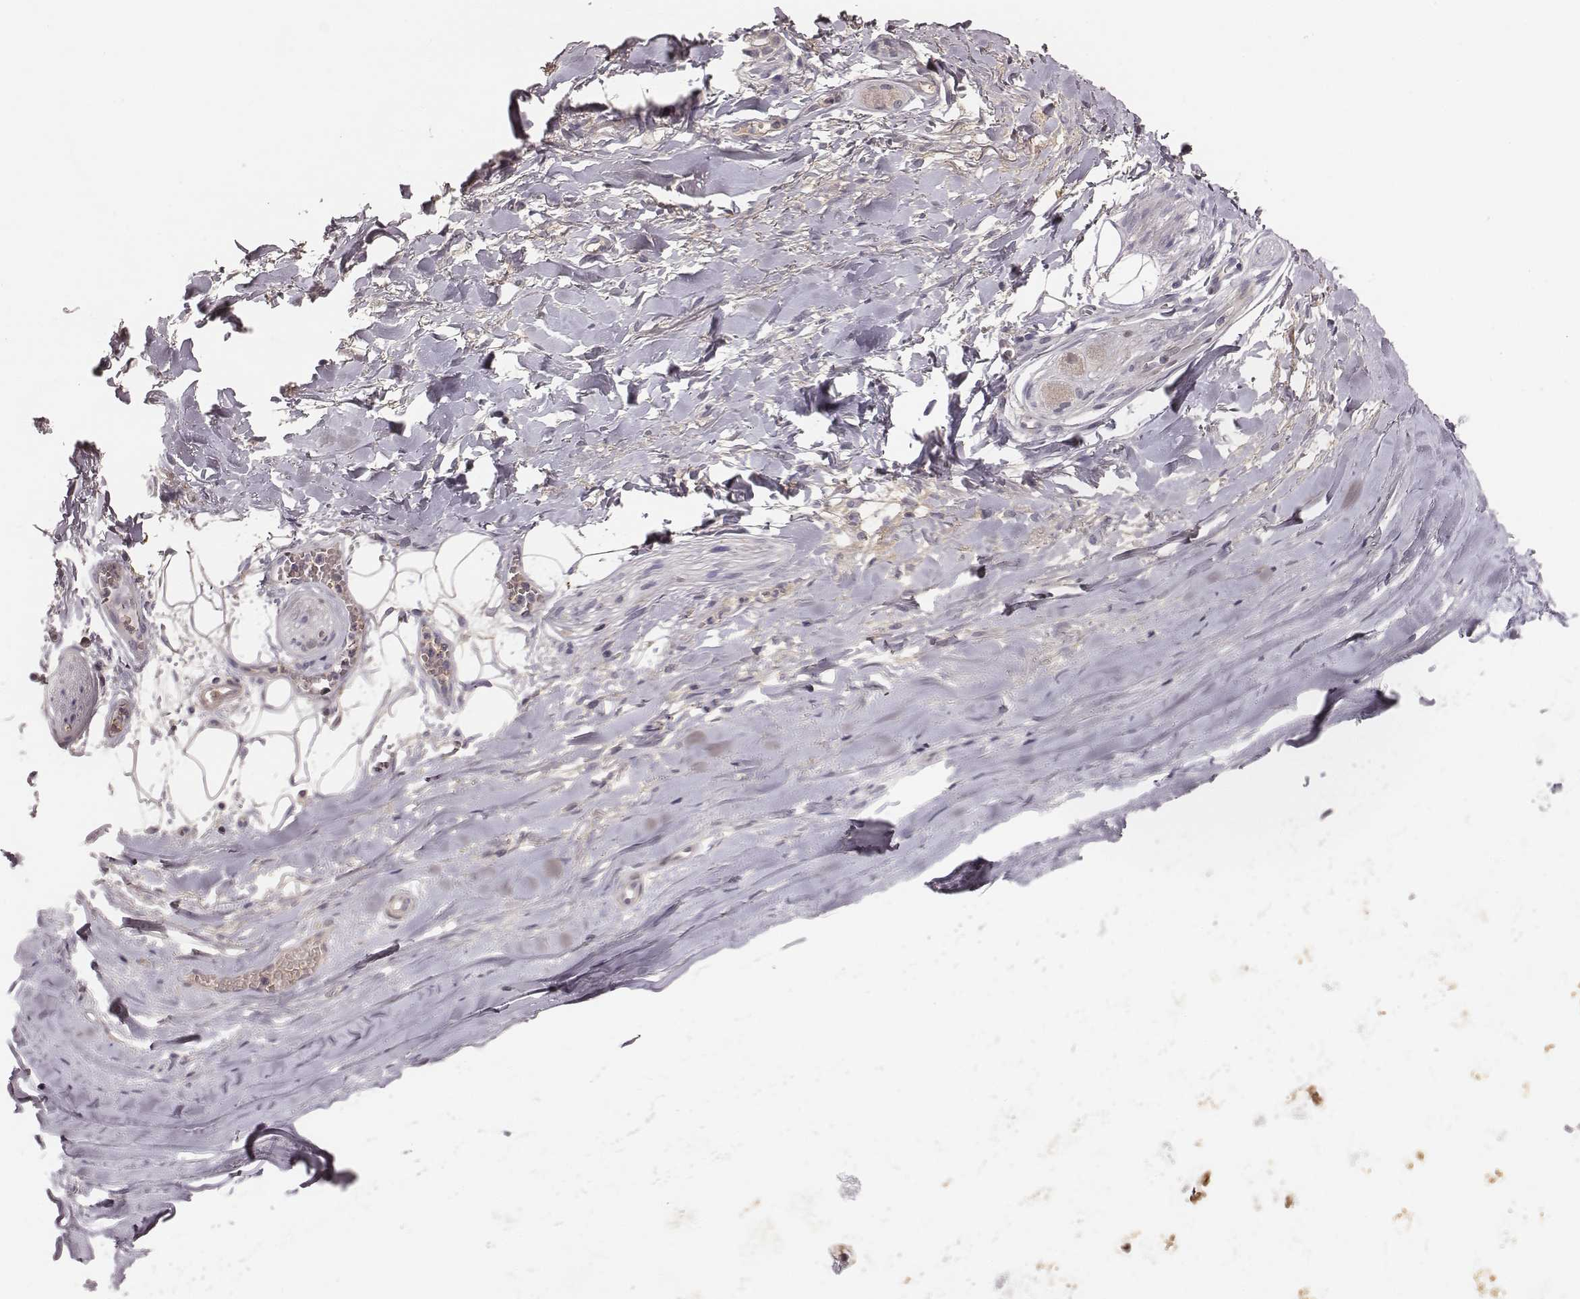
{"staining": {"intensity": "negative", "quantity": "none", "location": "none"}, "tissue": "adipose tissue", "cell_type": "Adipocytes", "image_type": "normal", "snomed": [{"axis": "morphology", "description": "Normal tissue, NOS"}, {"axis": "topography", "description": "Cartilage tissue"}, {"axis": "topography", "description": "Nasopharynx"}, {"axis": "topography", "description": "Thyroid gland"}], "caption": "Protein analysis of unremarkable adipose tissue exhibits no significant positivity in adipocytes.", "gene": "SLC22A6", "patient": {"sex": "male", "age": 63}}